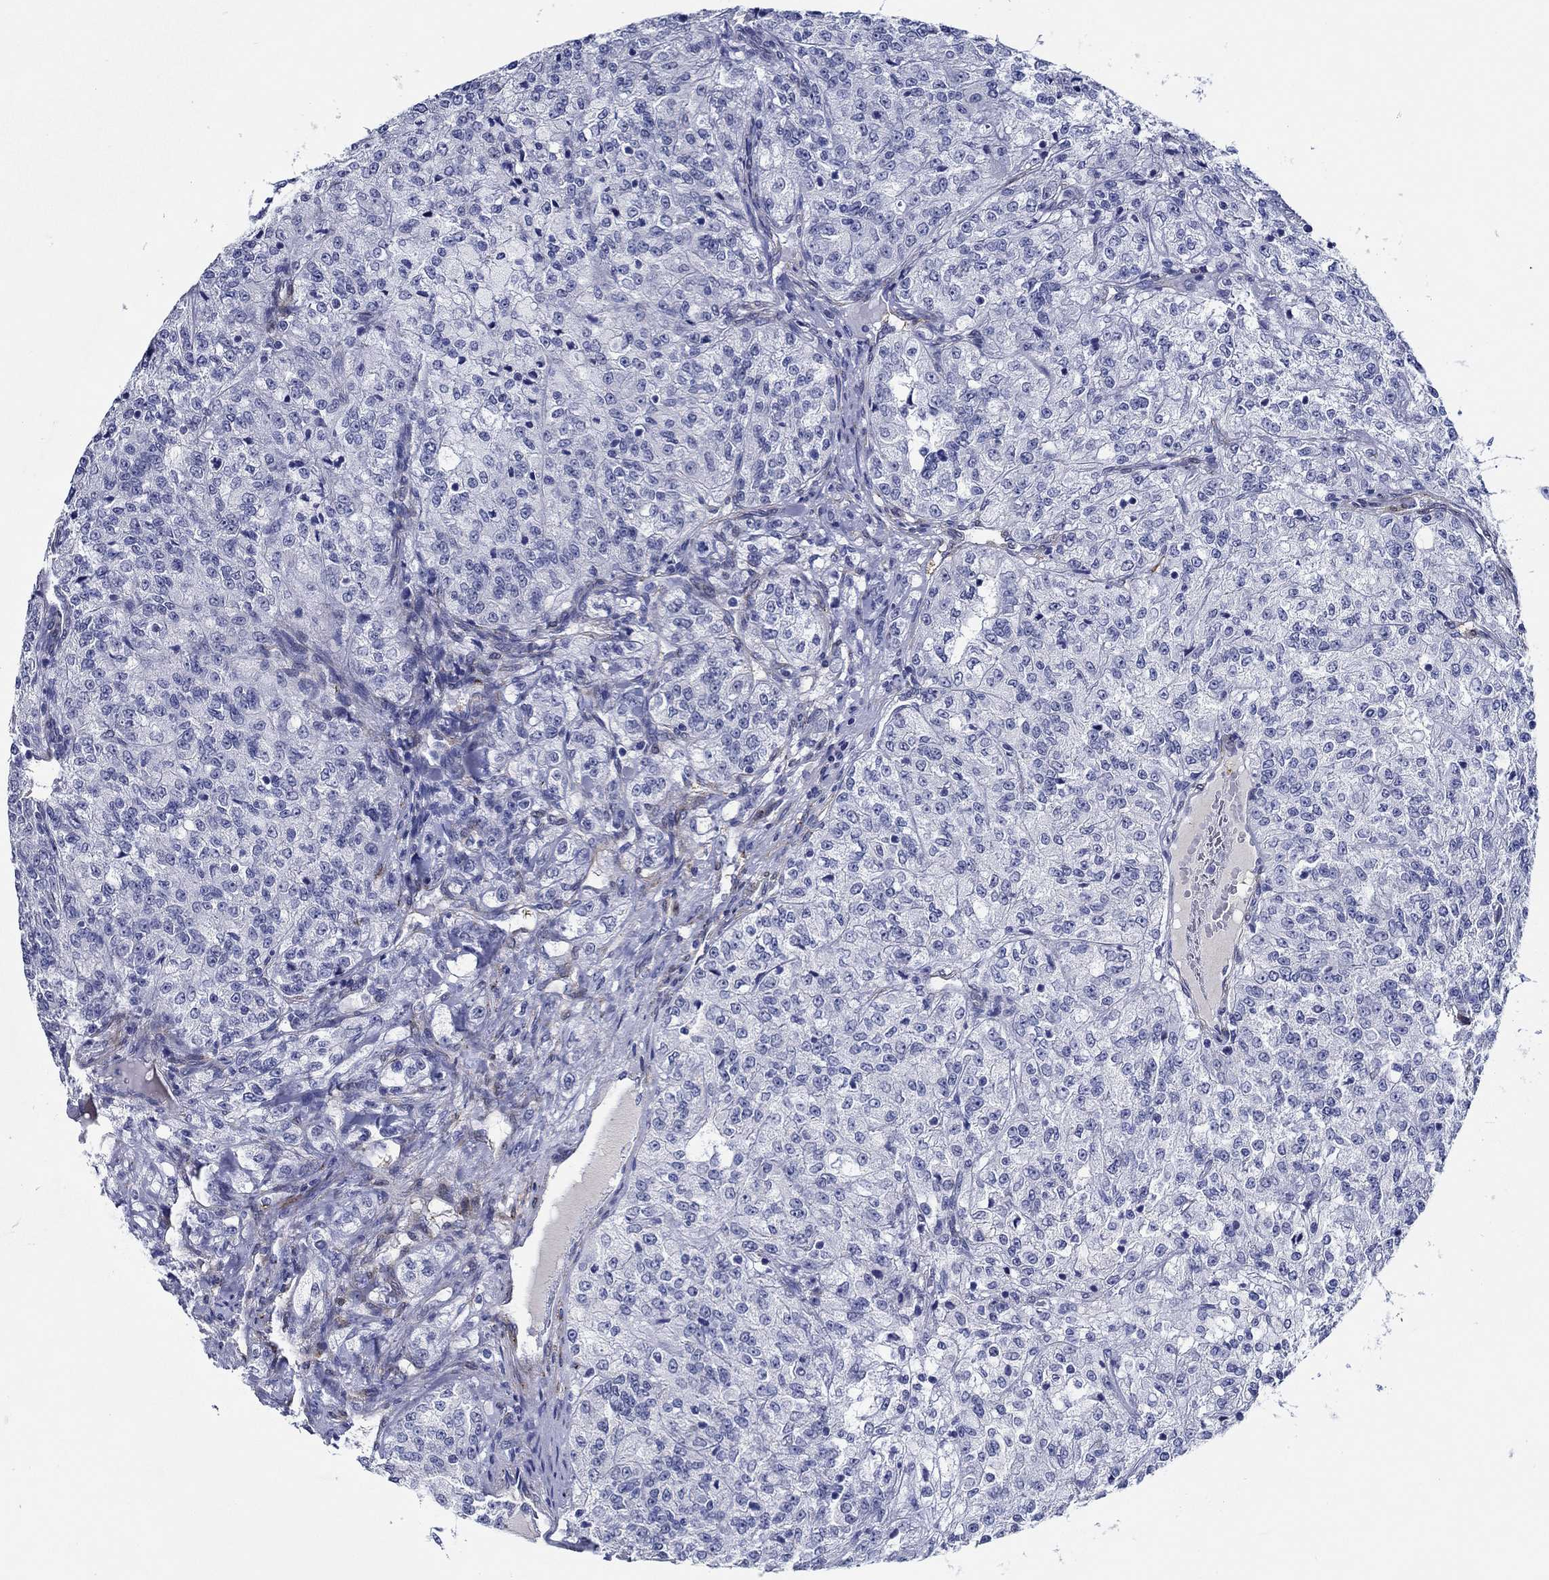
{"staining": {"intensity": "negative", "quantity": "none", "location": "none"}, "tissue": "renal cancer", "cell_type": "Tumor cells", "image_type": "cancer", "snomed": [{"axis": "morphology", "description": "Adenocarcinoma, NOS"}, {"axis": "topography", "description": "Kidney"}], "caption": "Immunohistochemistry (IHC) image of neoplastic tissue: renal cancer stained with DAB displays no significant protein expression in tumor cells.", "gene": "MC2R", "patient": {"sex": "female", "age": 63}}